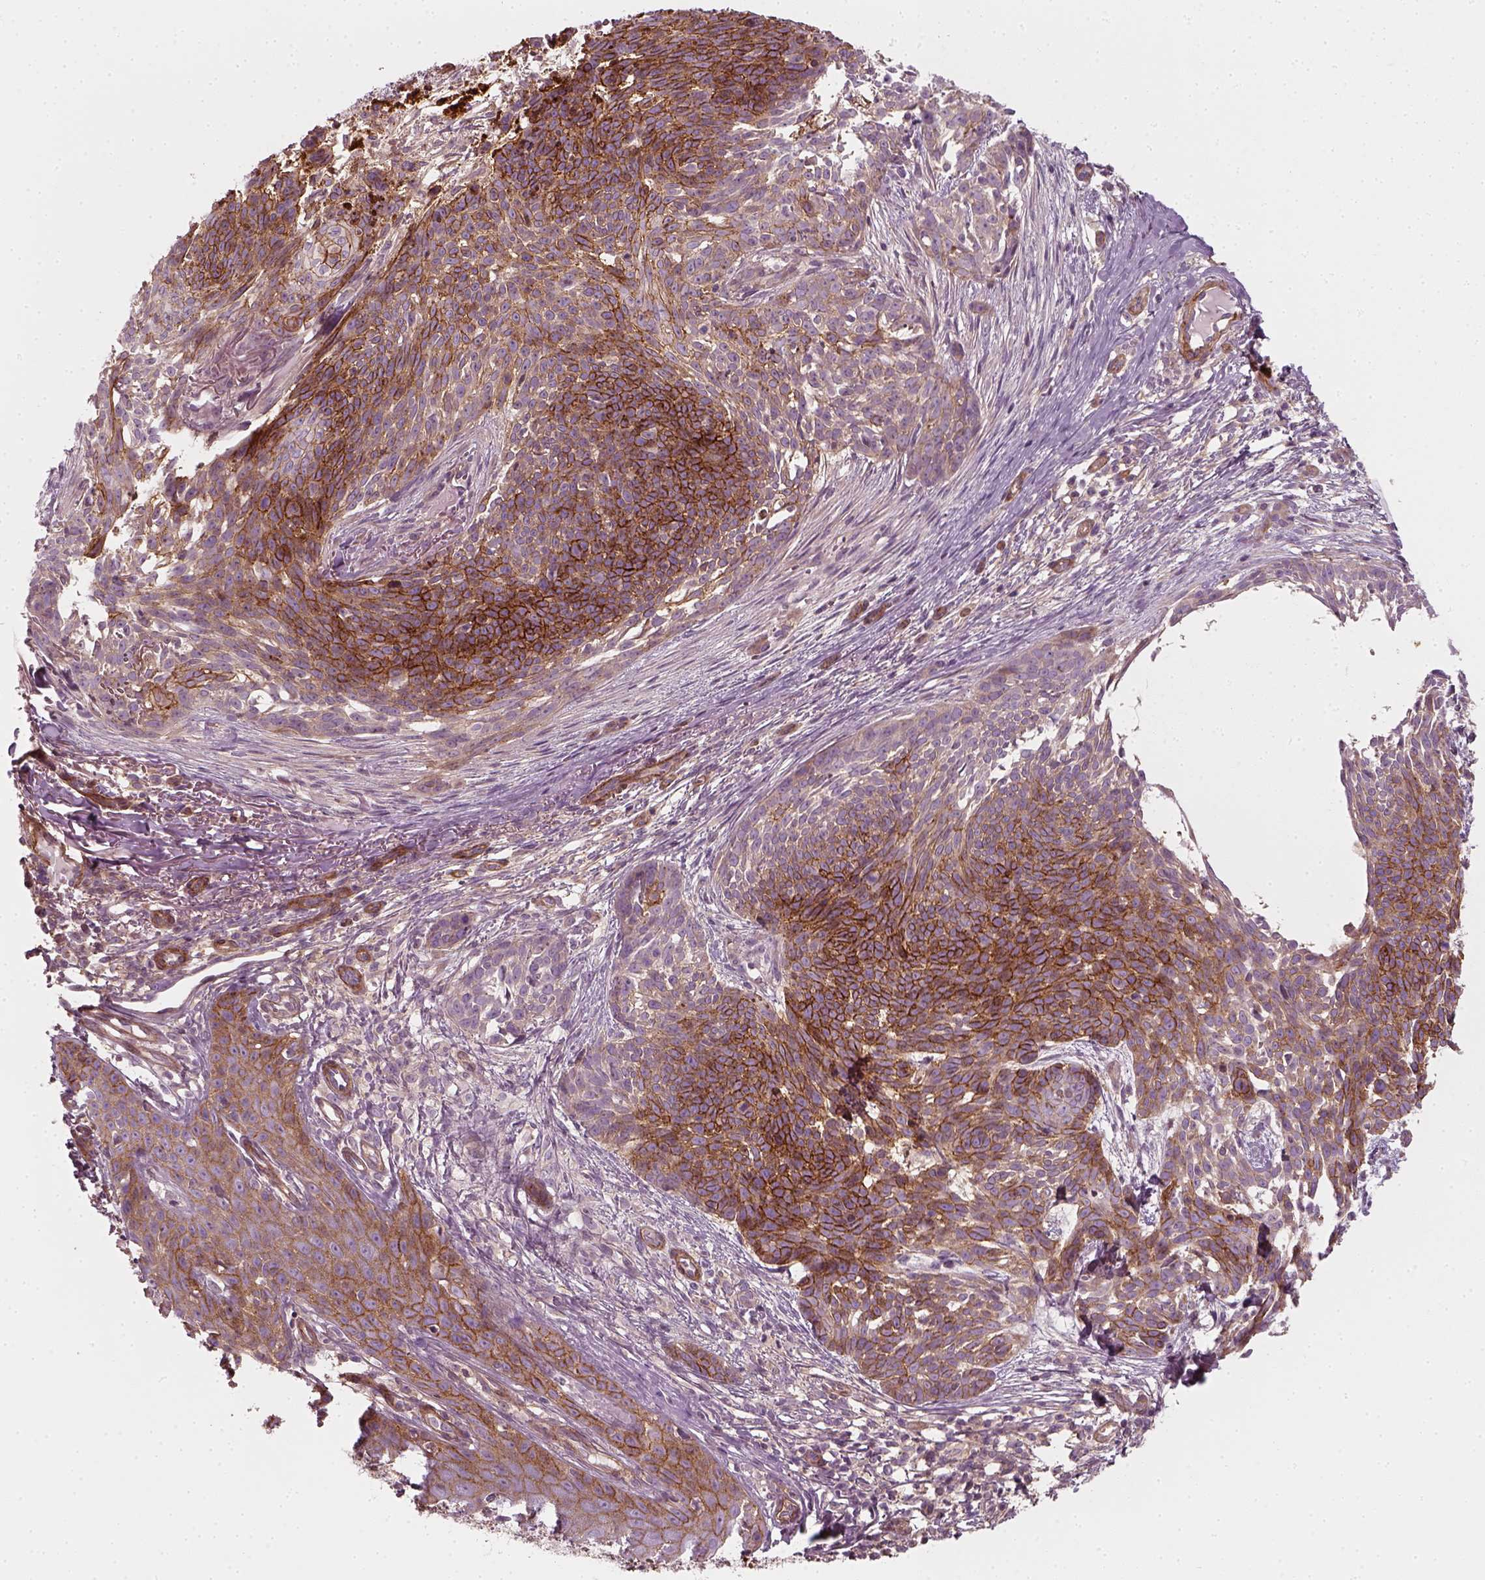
{"staining": {"intensity": "strong", "quantity": ">75%", "location": "cytoplasmic/membranous"}, "tissue": "skin cancer", "cell_type": "Tumor cells", "image_type": "cancer", "snomed": [{"axis": "morphology", "description": "Basal cell carcinoma"}, {"axis": "topography", "description": "Skin"}], "caption": "Protein staining displays strong cytoplasmic/membranous staining in approximately >75% of tumor cells in skin basal cell carcinoma.", "gene": "NPTN", "patient": {"sex": "male", "age": 88}}